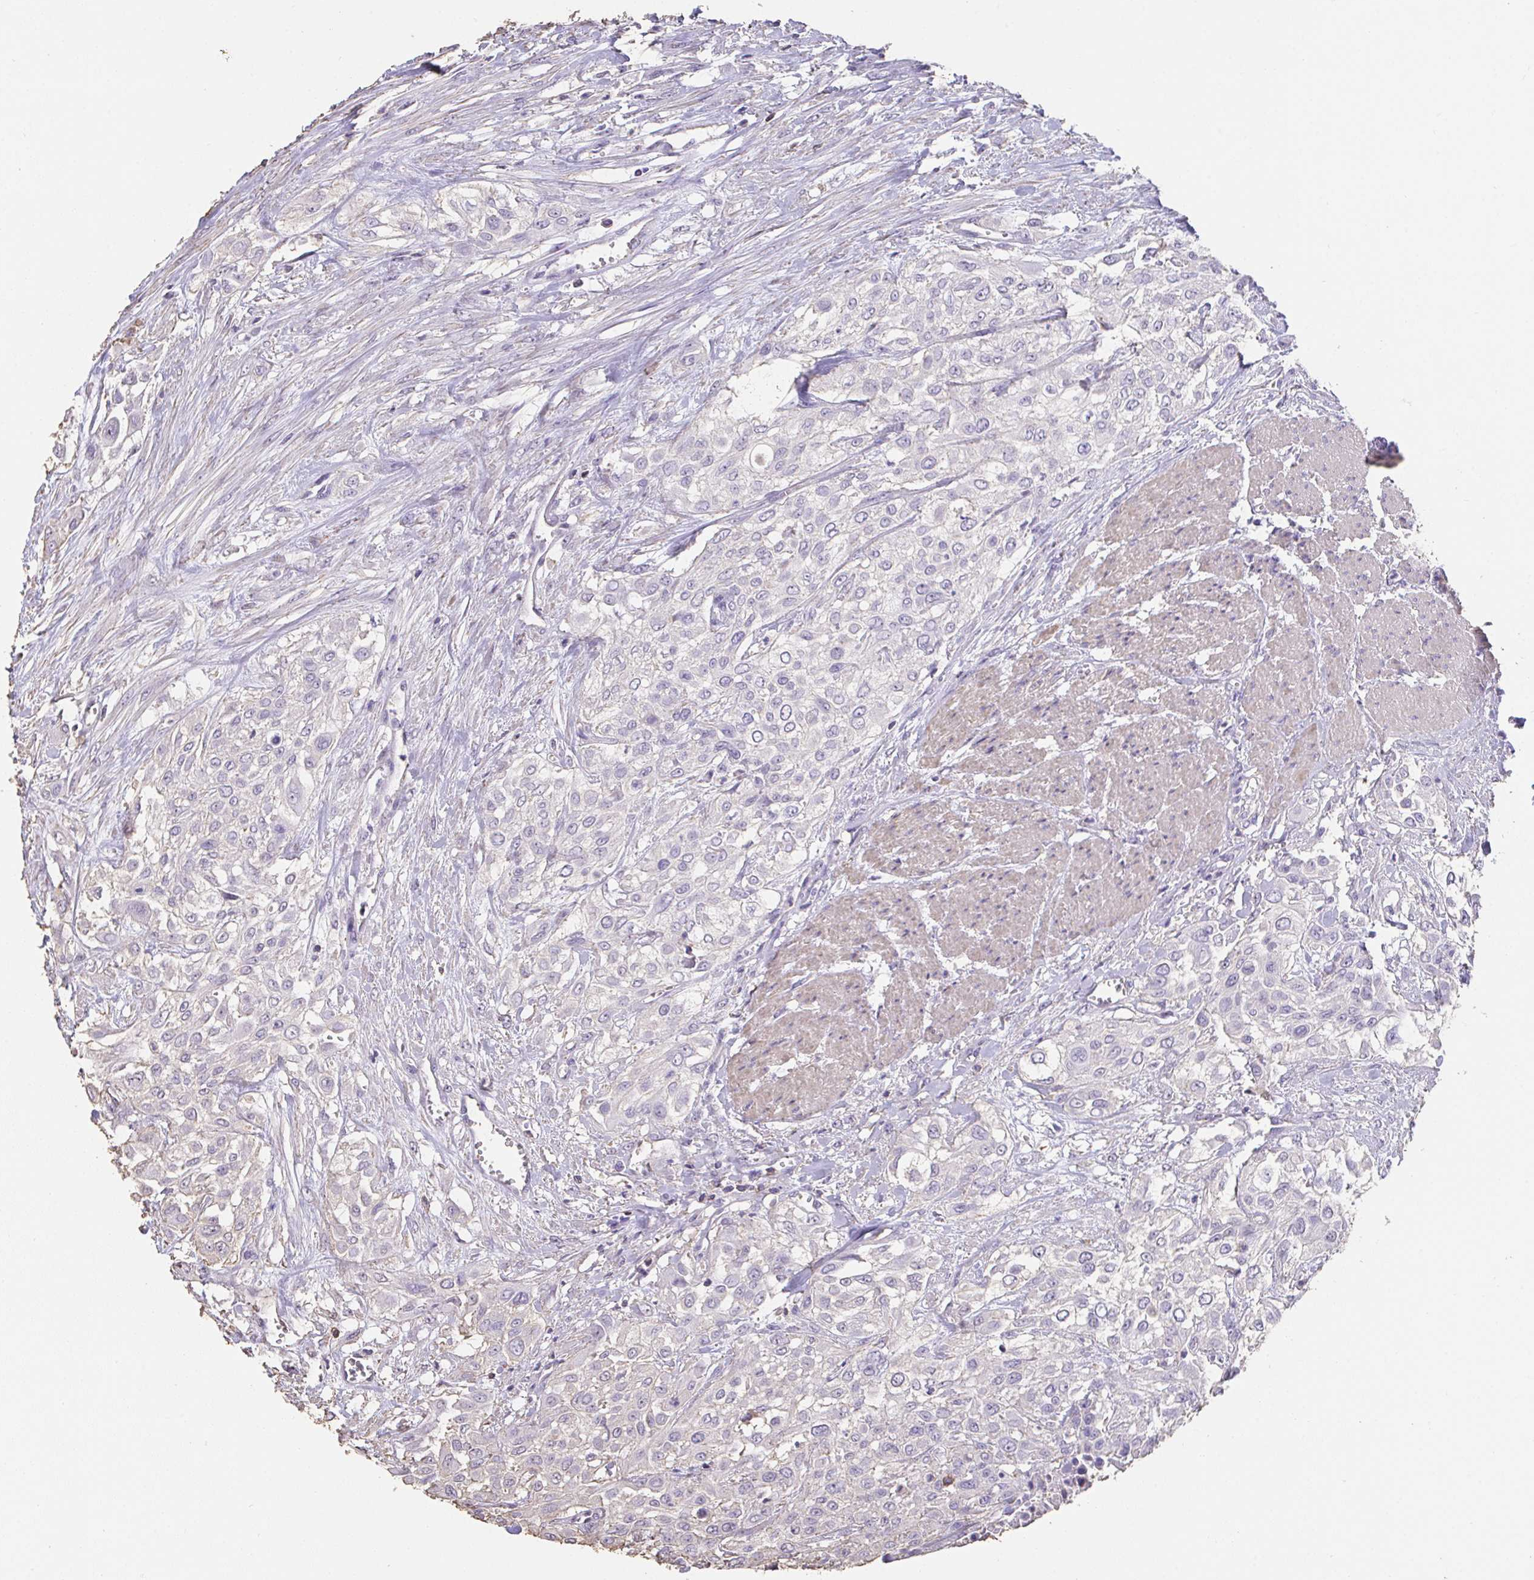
{"staining": {"intensity": "negative", "quantity": "none", "location": "none"}, "tissue": "urothelial cancer", "cell_type": "Tumor cells", "image_type": "cancer", "snomed": [{"axis": "morphology", "description": "Urothelial carcinoma, High grade"}, {"axis": "topography", "description": "Urinary bladder"}], "caption": "The photomicrograph demonstrates no staining of tumor cells in urothelial carcinoma (high-grade).", "gene": "IL23R", "patient": {"sex": "male", "age": 57}}